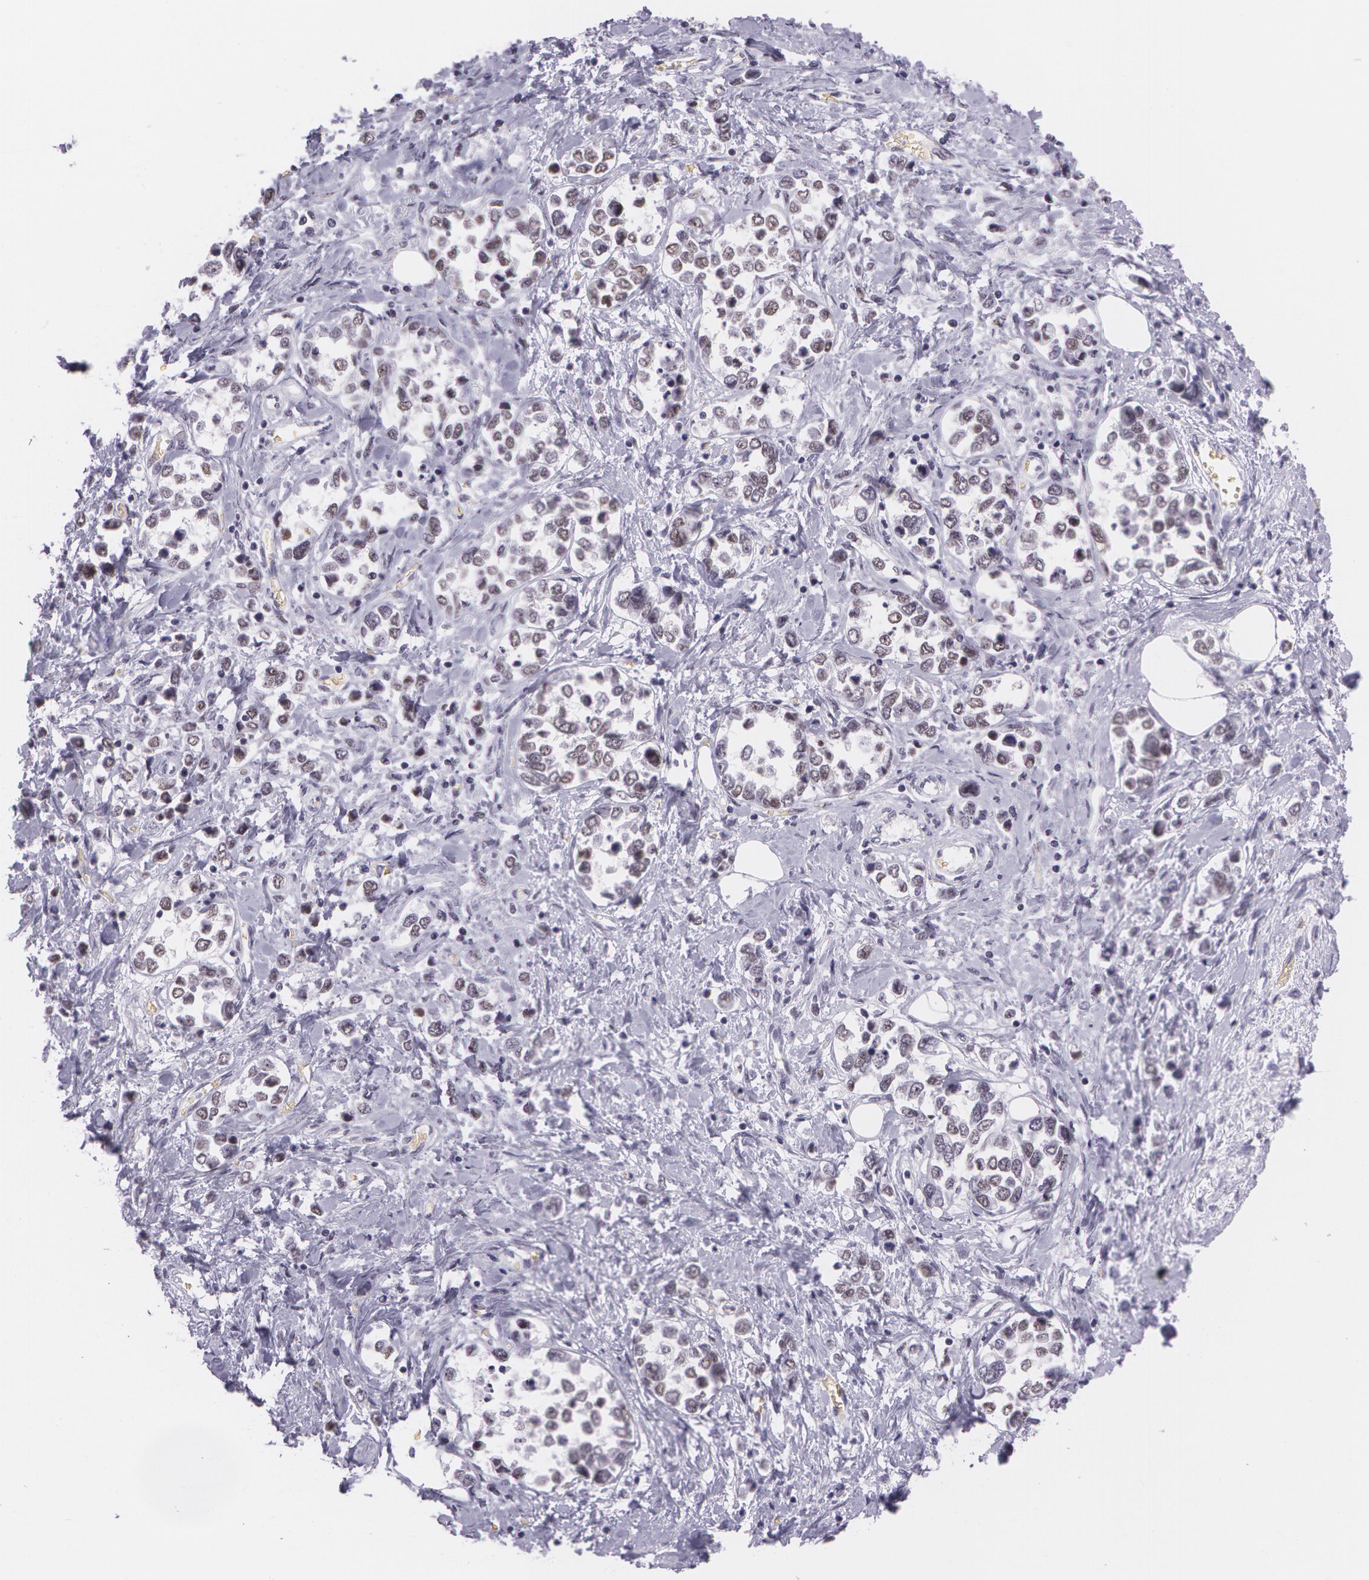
{"staining": {"intensity": "weak", "quantity": "25%-75%", "location": "nuclear"}, "tissue": "stomach cancer", "cell_type": "Tumor cells", "image_type": "cancer", "snomed": [{"axis": "morphology", "description": "Adenocarcinoma, NOS"}, {"axis": "topography", "description": "Stomach, upper"}], "caption": "An image of adenocarcinoma (stomach) stained for a protein shows weak nuclear brown staining in tumor cells. The staining was performed using DAB to visualize the protein expression in brown, while the nuclei were stained in blue with hematoxylin (Magnification: 20x).", "gene": "NBN", "patient": {"sex": "male", "age": 76}}